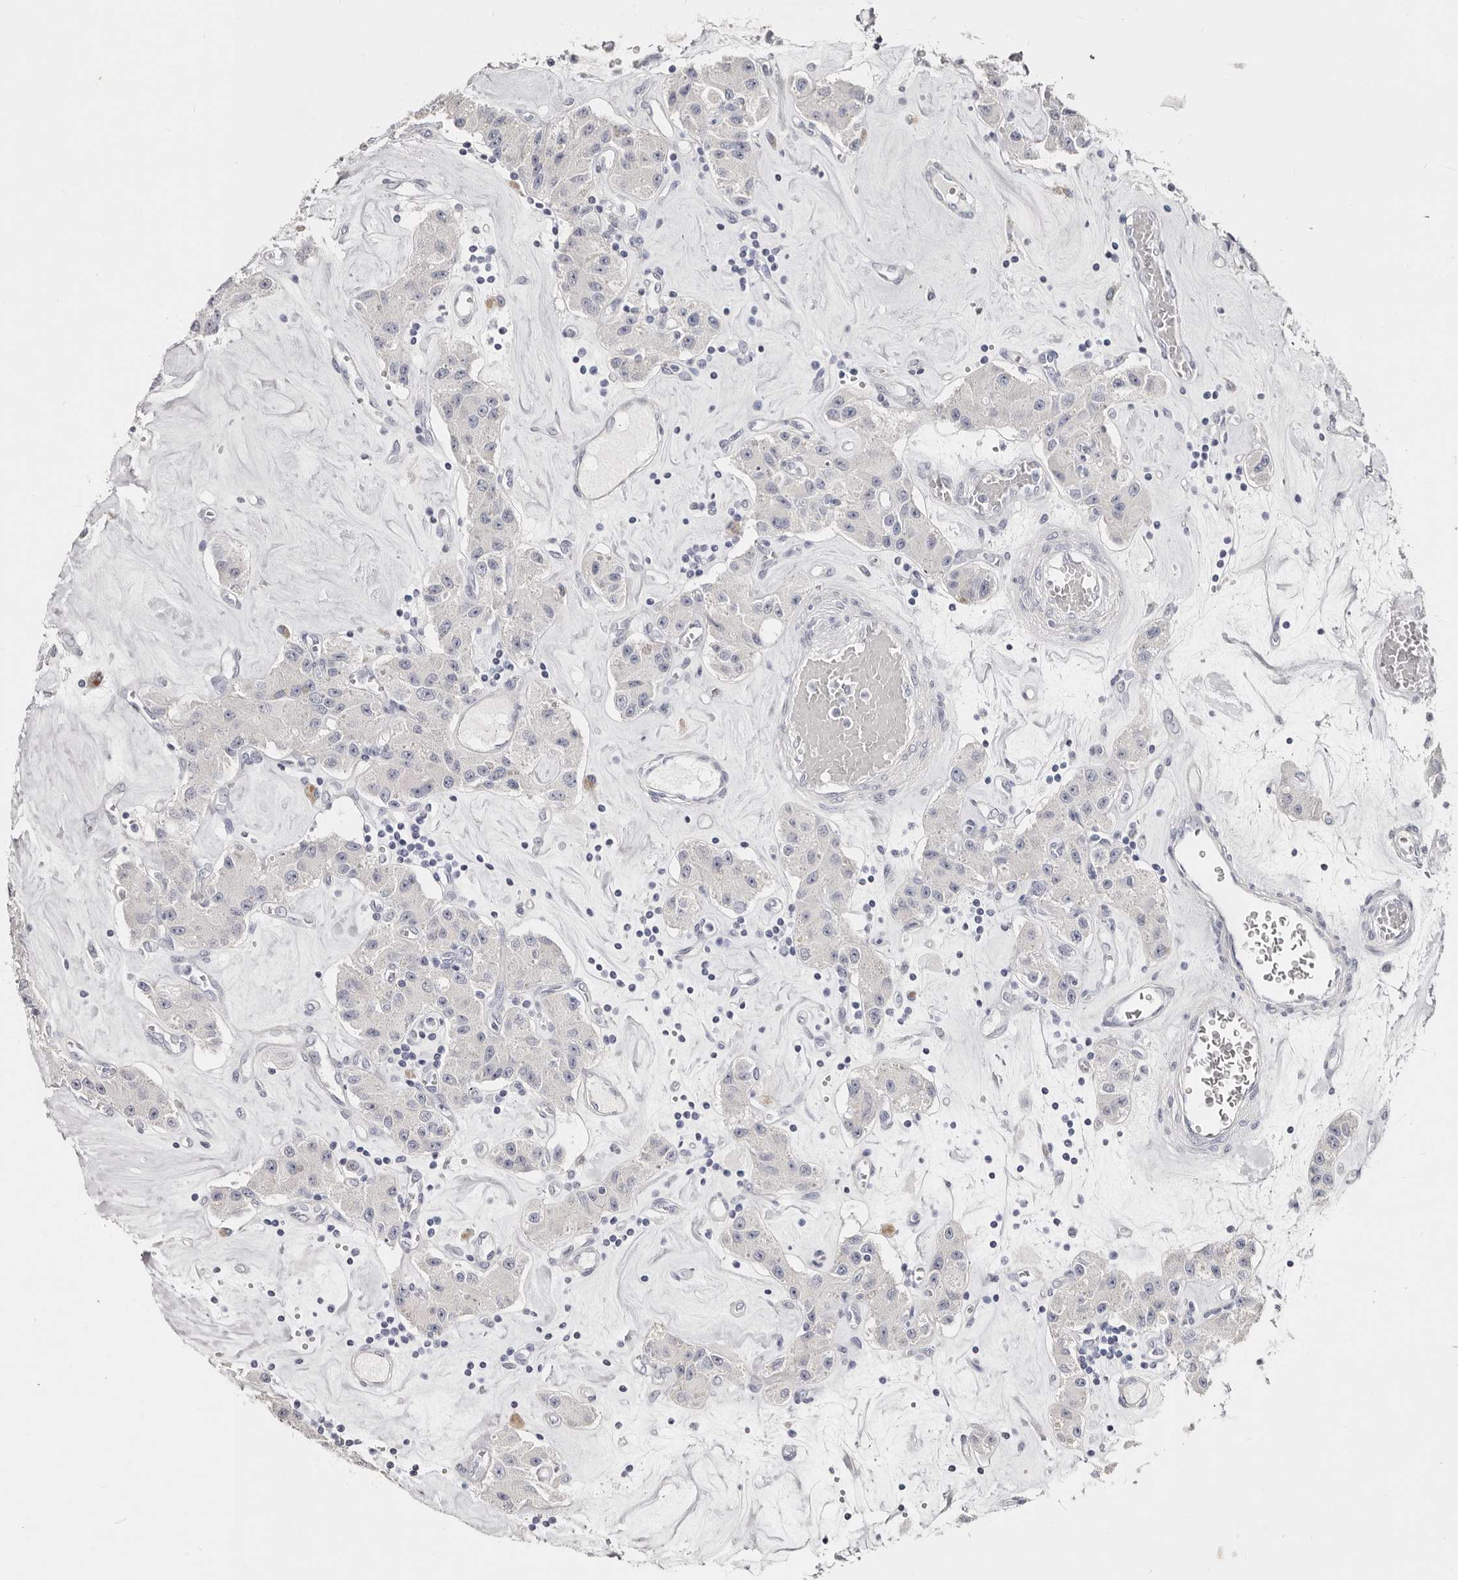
{"staining": {"intensity": "negative", "quantity": "none", "location": "none"}, "tissue": "carcinoid", "cell_type": "Tumor cells", "image_type": "cancer", "snomed": [{"axis": "morphology", "description": "Carcinoid, malignant, NOS"}, {"axis": "topography", "description": "Pancreas"}], "caption": "Tumor cells are negative for brown protein staining in malignant carcinoid.", "gene": "AKNAD1", "patient": {"sex": "male", "age": 41}}